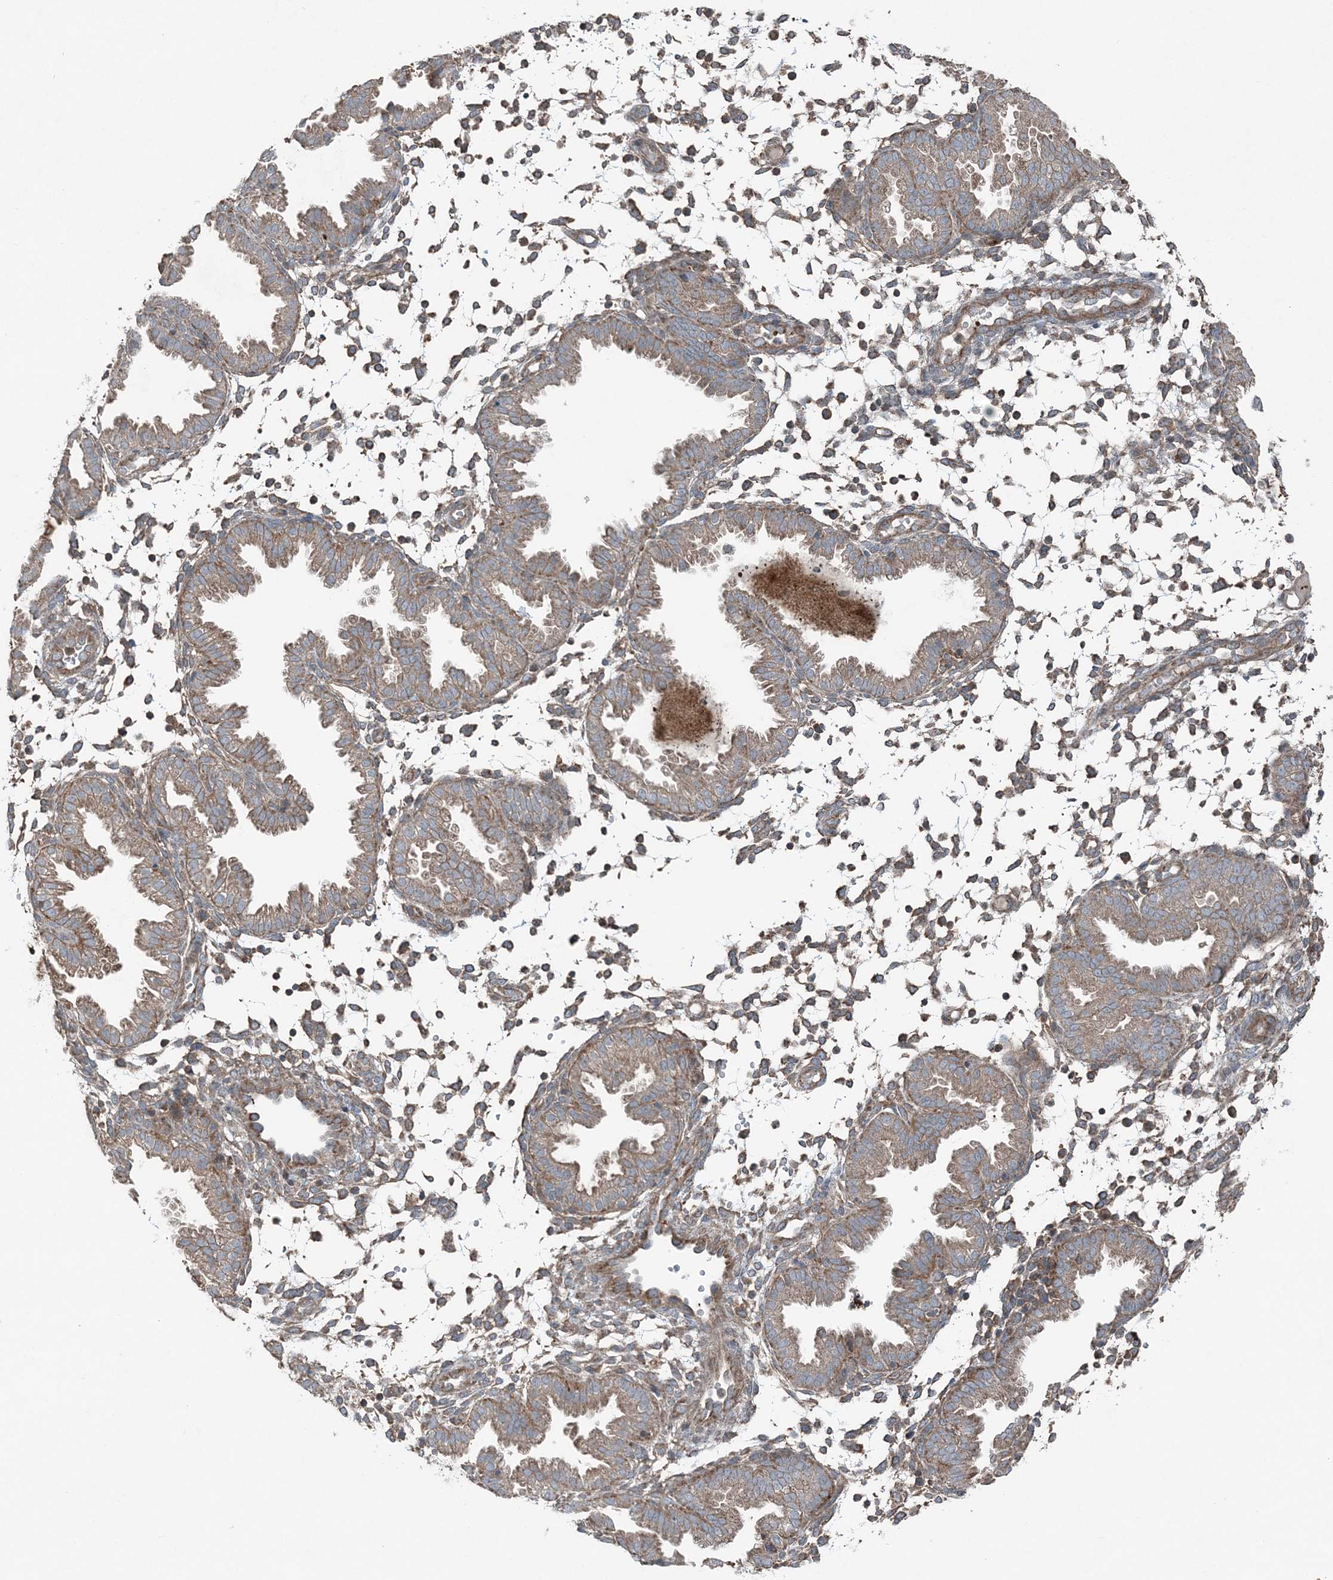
{"staining": {"intensity": "moderate", "quantity": "25%-75%", "location": "cytoplasmic/membranous"}, "tissue": "endometrium", "cell_type": "Cells in endometrial stroma", "image_type": "normal", "snomed": [{"axis": "morphology", "description": "Normal tissue, NOS"}, {"axis": "topography", "description": "Endometrium"}], "caption": "A high-resolution micrograph shows immunohistochemistry staining of unremarkable endometrium, which reveals moderate cytoplasmic/membranous staining in approximately 25%-75% of cells in endometrial stroma. (Stains: DAB in brown, nuclei in blue, Microscopy: brightfield microscopy at high magnification).", "gene": "KY", "patient": {"sex": "female", "age": 33}}